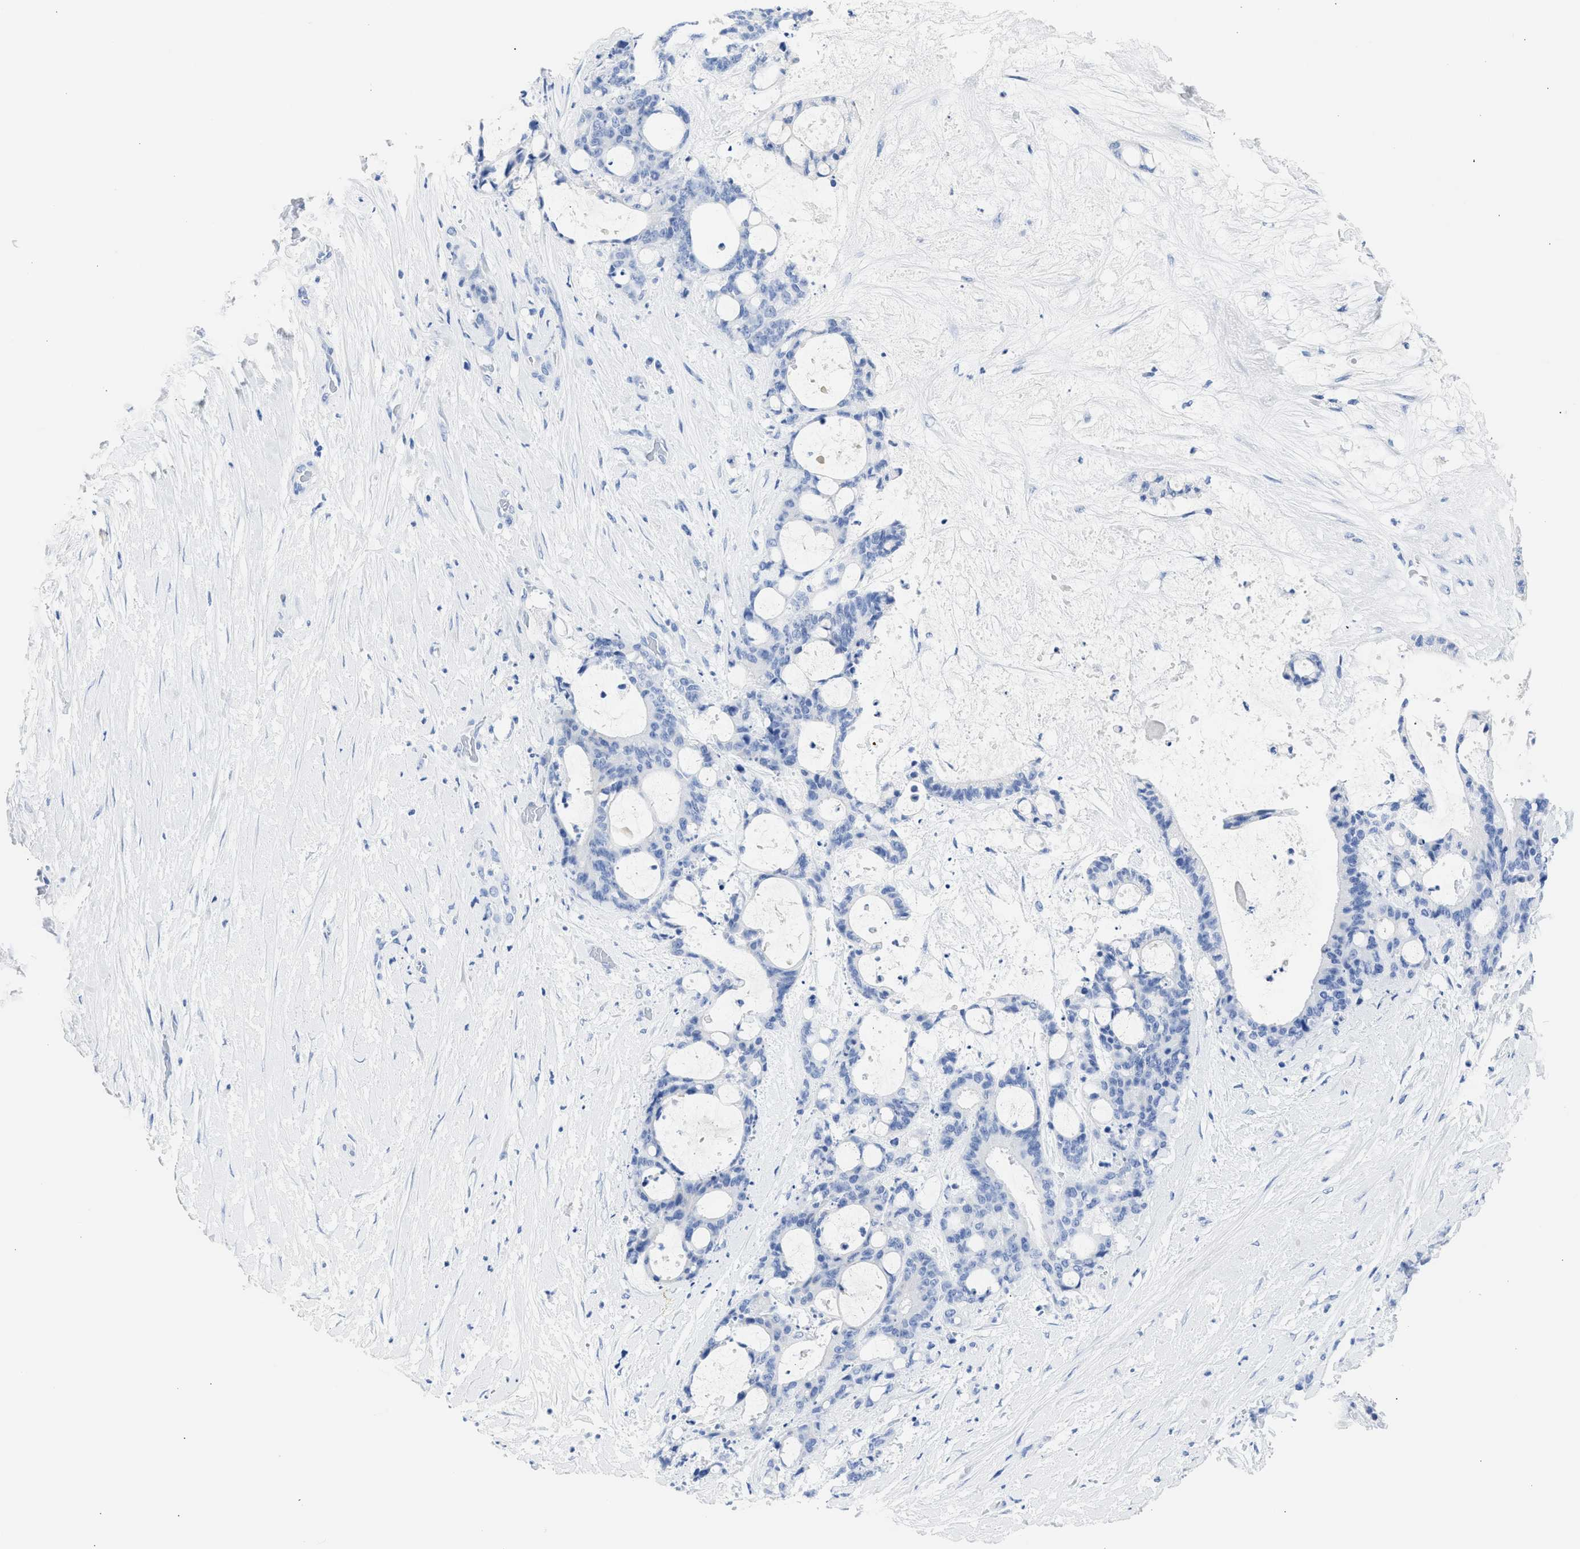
{"staining": {"intensity": "negative", "quantity": "none", "location": "none"}, "tissue": "liver cancer", "cell_type": "Tumor cells", "image_type": "cancer", "snomed": [{"axis": "morphology", "description": "Cholangiocarcinoma"}, {"axis": "topography", "description": "Liver"}], "caption": "An immunohistochemistry photomicrograph of liver cancer is shown. There is no staining in tumor cells of liver cancer.", "gene": "NCAM1", "patient": {"sex": "female", "age": 73}}